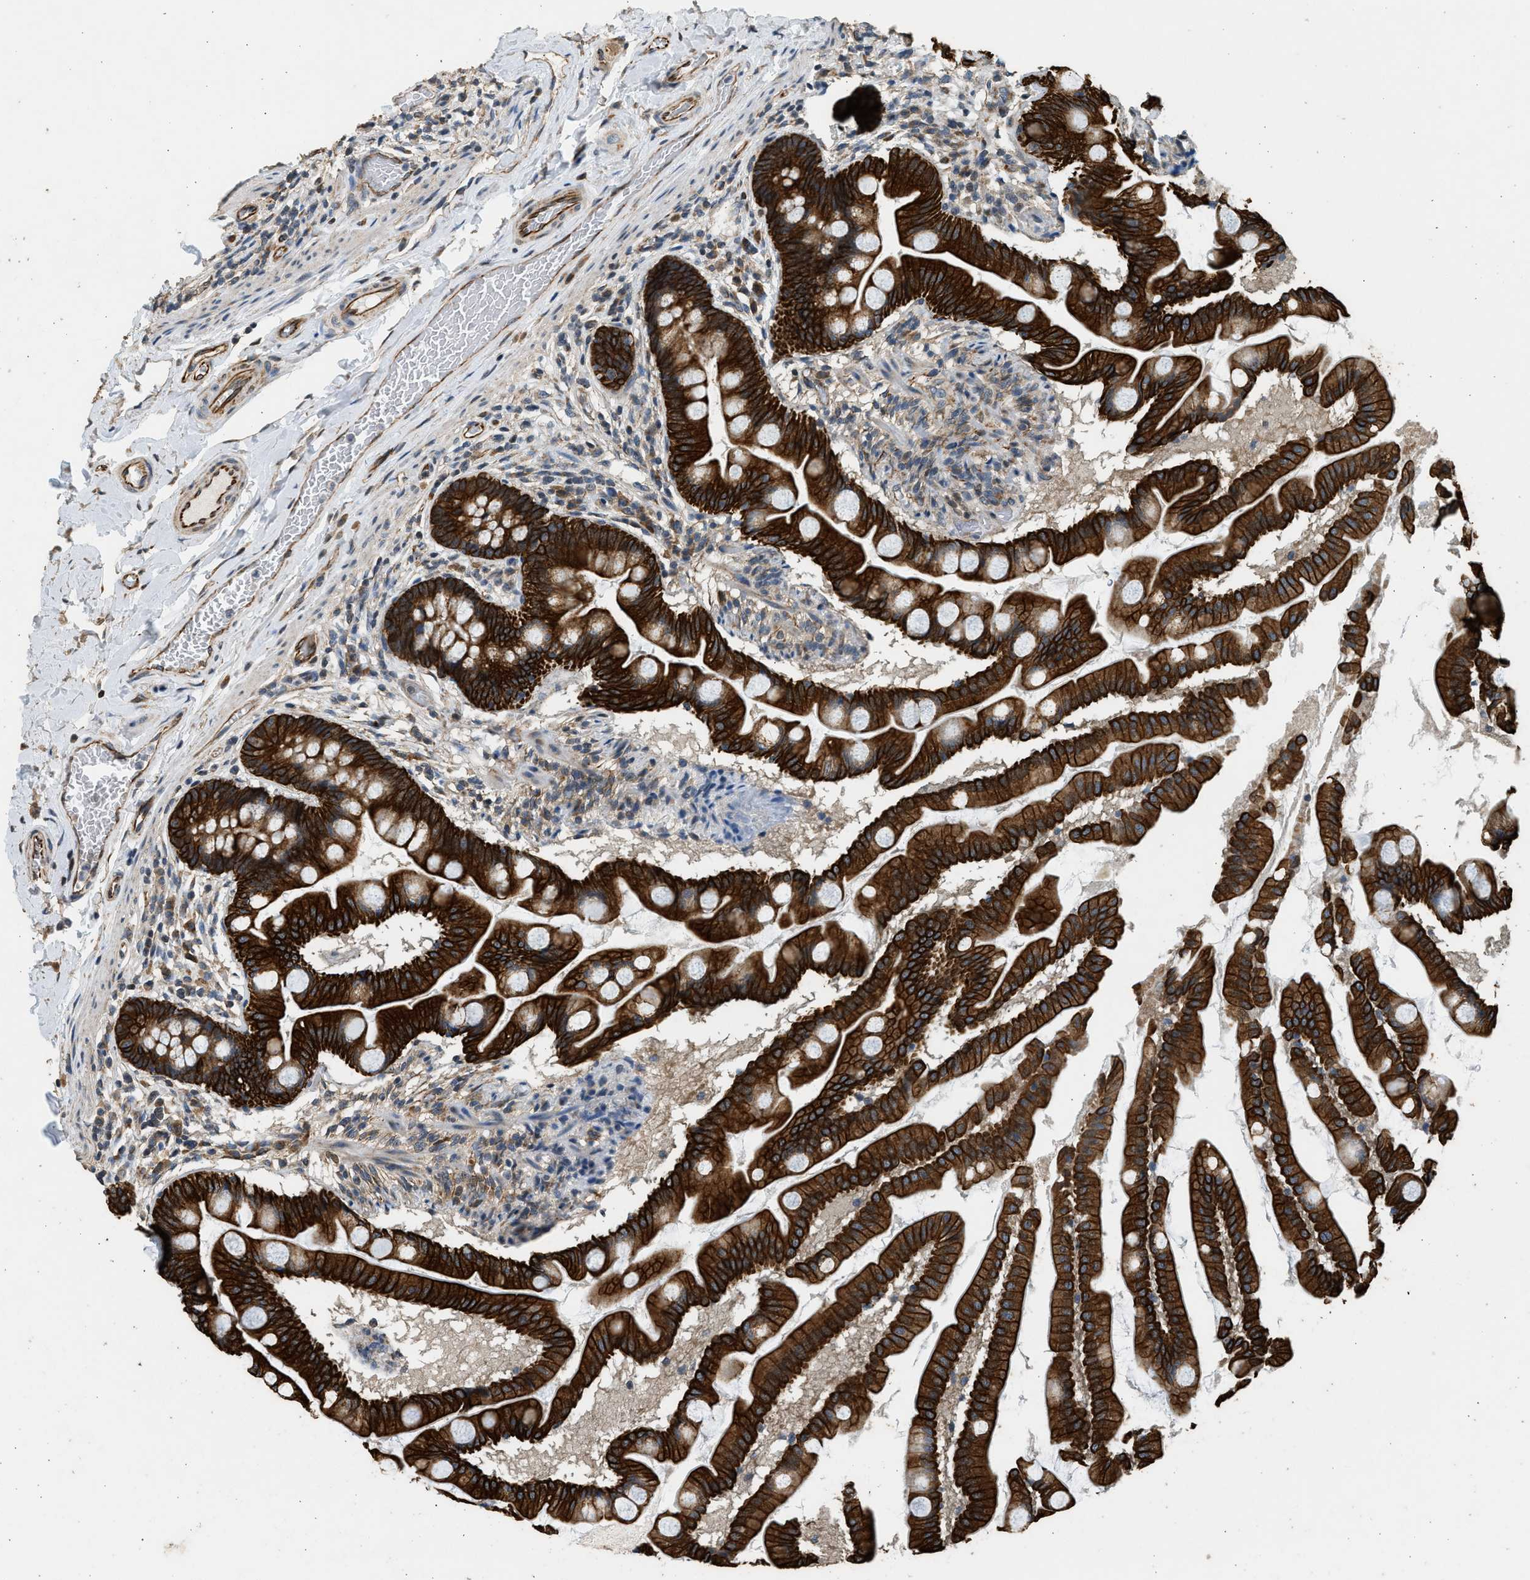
{"staining": {"intensity": "strong", "quantity": ">75%", "location": "cytoplasmic/membranous"}, "tissue": "small intestine", "cell_type": "Glandular cells", "image_type": "normal", "snomed": [{"axis": "morphology", "description": "Normal tissue, NOS"}, {"axis": "topography", "description": "Small intestine"}], "caption": "Small intestine was stained to show a protein in brown. There is high levels of strong cytoplasmic/membranous expression in about >75% of glandular cells. (brown staining indicates protein expression, while blue staining denotes nuclei).", "gene": "PCLO", "patient": {"sex": "female", "age": 56}}